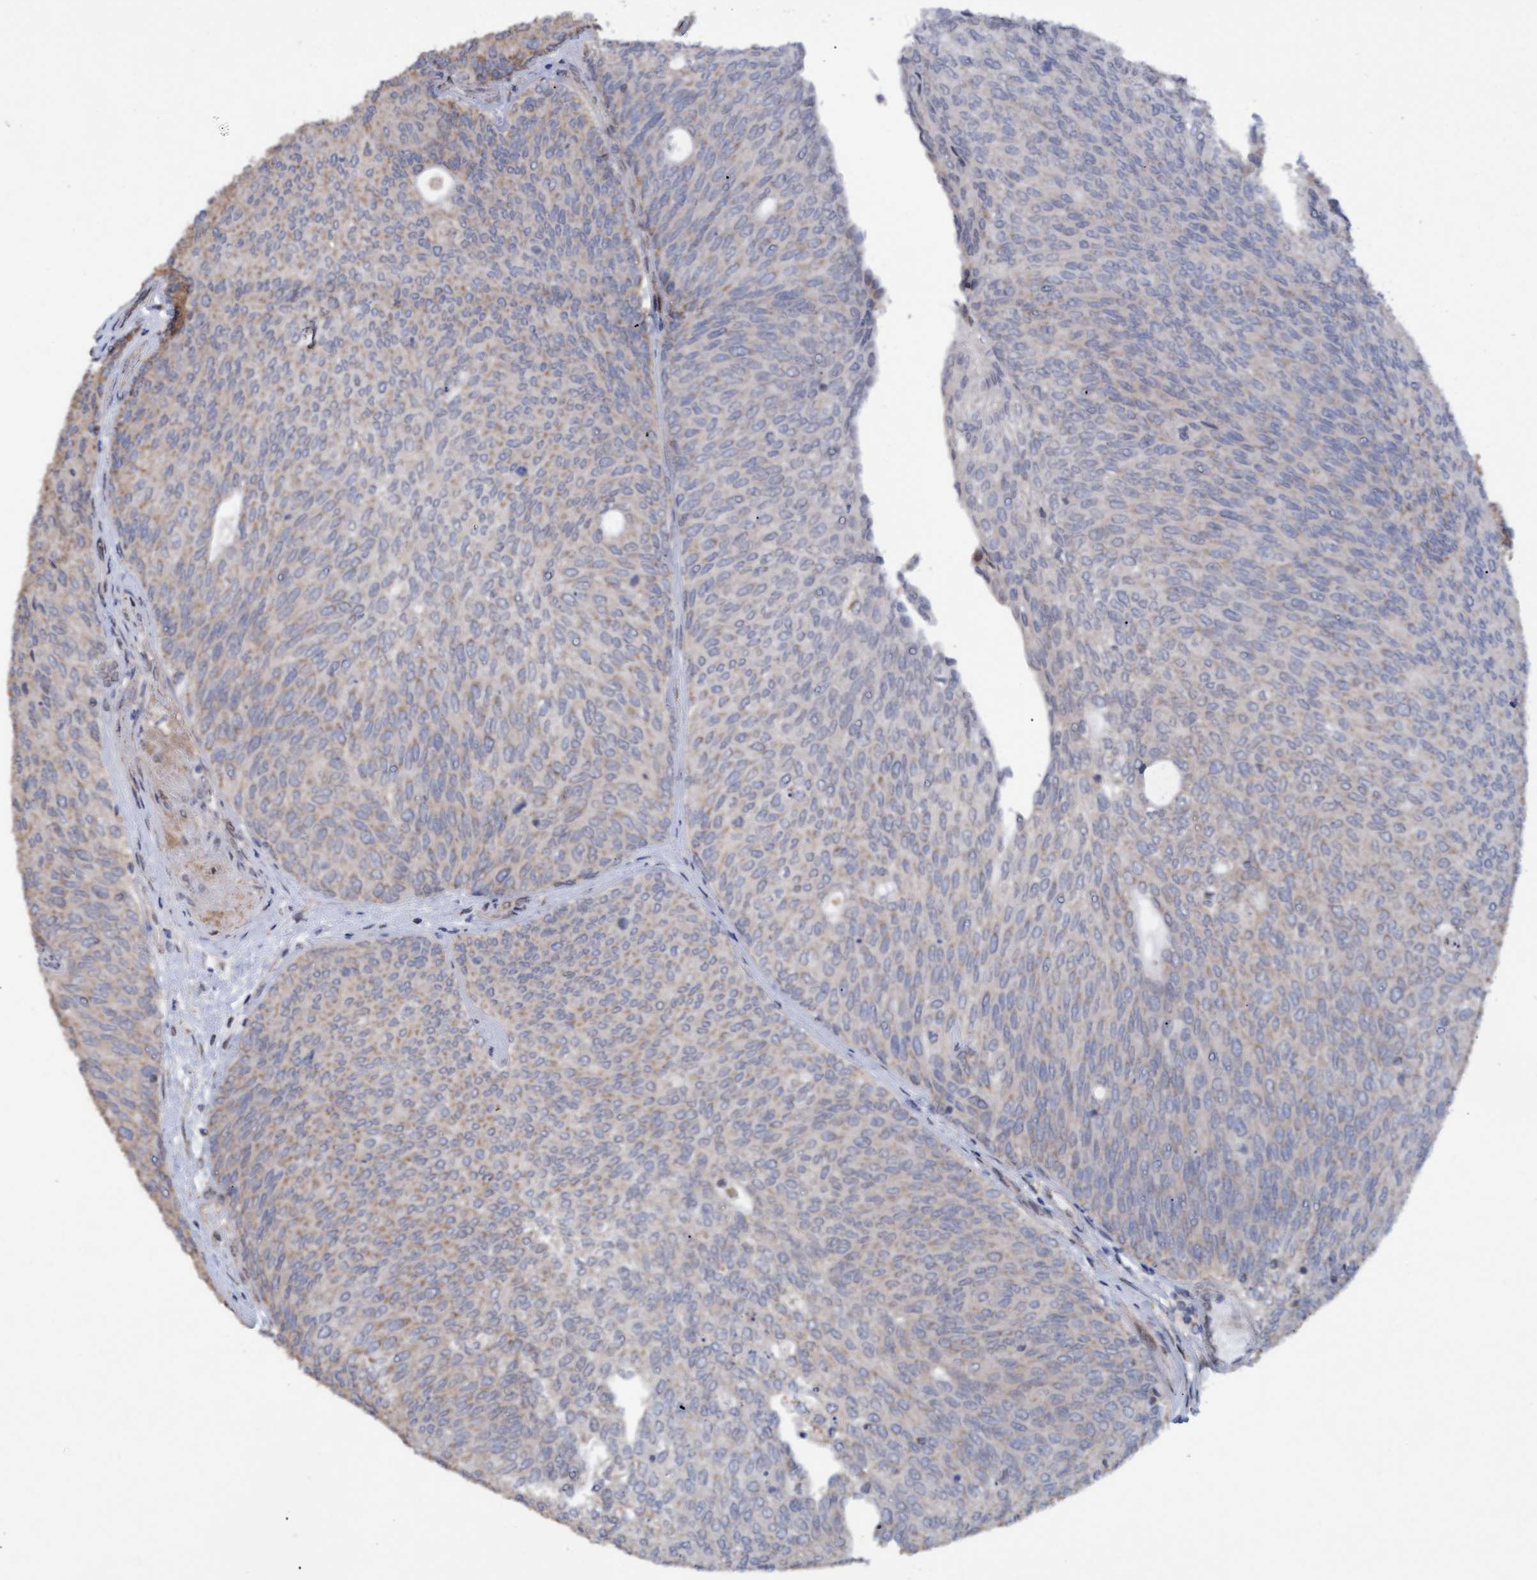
{"staining": {"intensity": "weak", "quantity": "25%-75%", "location": "cytoplasmic/membranous"}, "tissue": "urothelial cancer", "cell_type": "Tumor cells", "image_type": "cancer", "snomed": [{"axis": "morphology", "description": "Urothelial carcinoma, Low grade"}, {"axis": "topography", "description": "Urinary bladder"}], "caption": "Weak cytoplasmic/membranous staining for a protein is appreciated in about 25%-75% of tumor cells of urothelial cancer using immunohistochemistry (IHC).", "gene": "MGLL", "patient": {"sex": "female", "age": 79}}